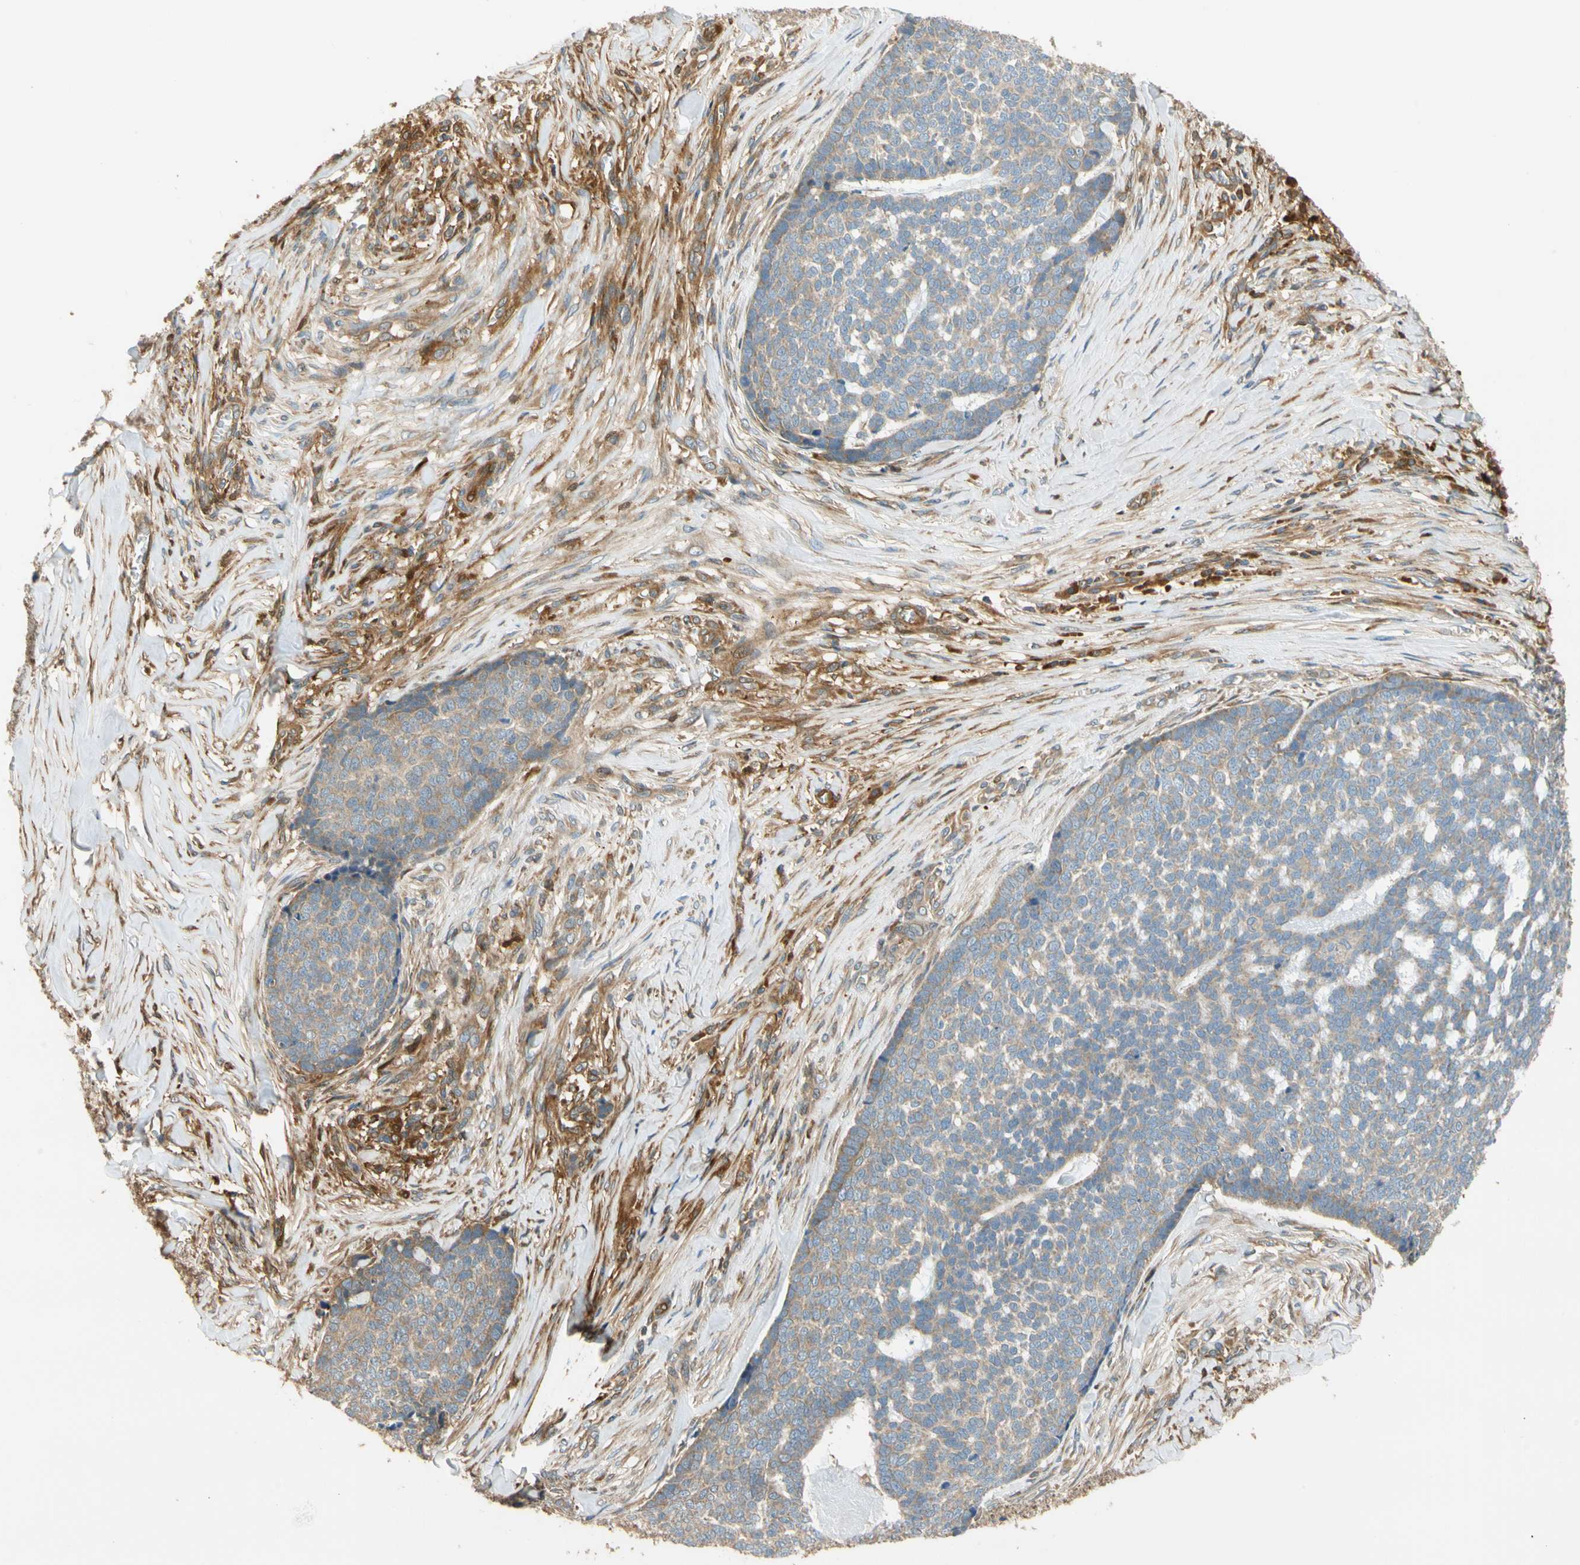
{"staining": {"intensity": "weak", "quantity": ">75%", "location": "cytoplasmic/membranous"}, "tissue": "skin cancer", "cell_type": "Tumor cells", "image_type": "cancer", "snomed": [{"axis": "morphology", "description": "Basal cell carcinoma"}, {"axis": "topography", "description": "Skin"}], "caption": "A brown stain highlights weak cytoplasmic/membranous positivity of a protein in human skin basal cell carcinoma tumor cells. The protein of interest is stained brown, and the nuclei are stained in blue (DAB (3,3'-diaminobenzidine) IHC with brightfield microscopy, high magnification).", "gene": "PARP14", "patient": {"sex": "male", "age": 84}}